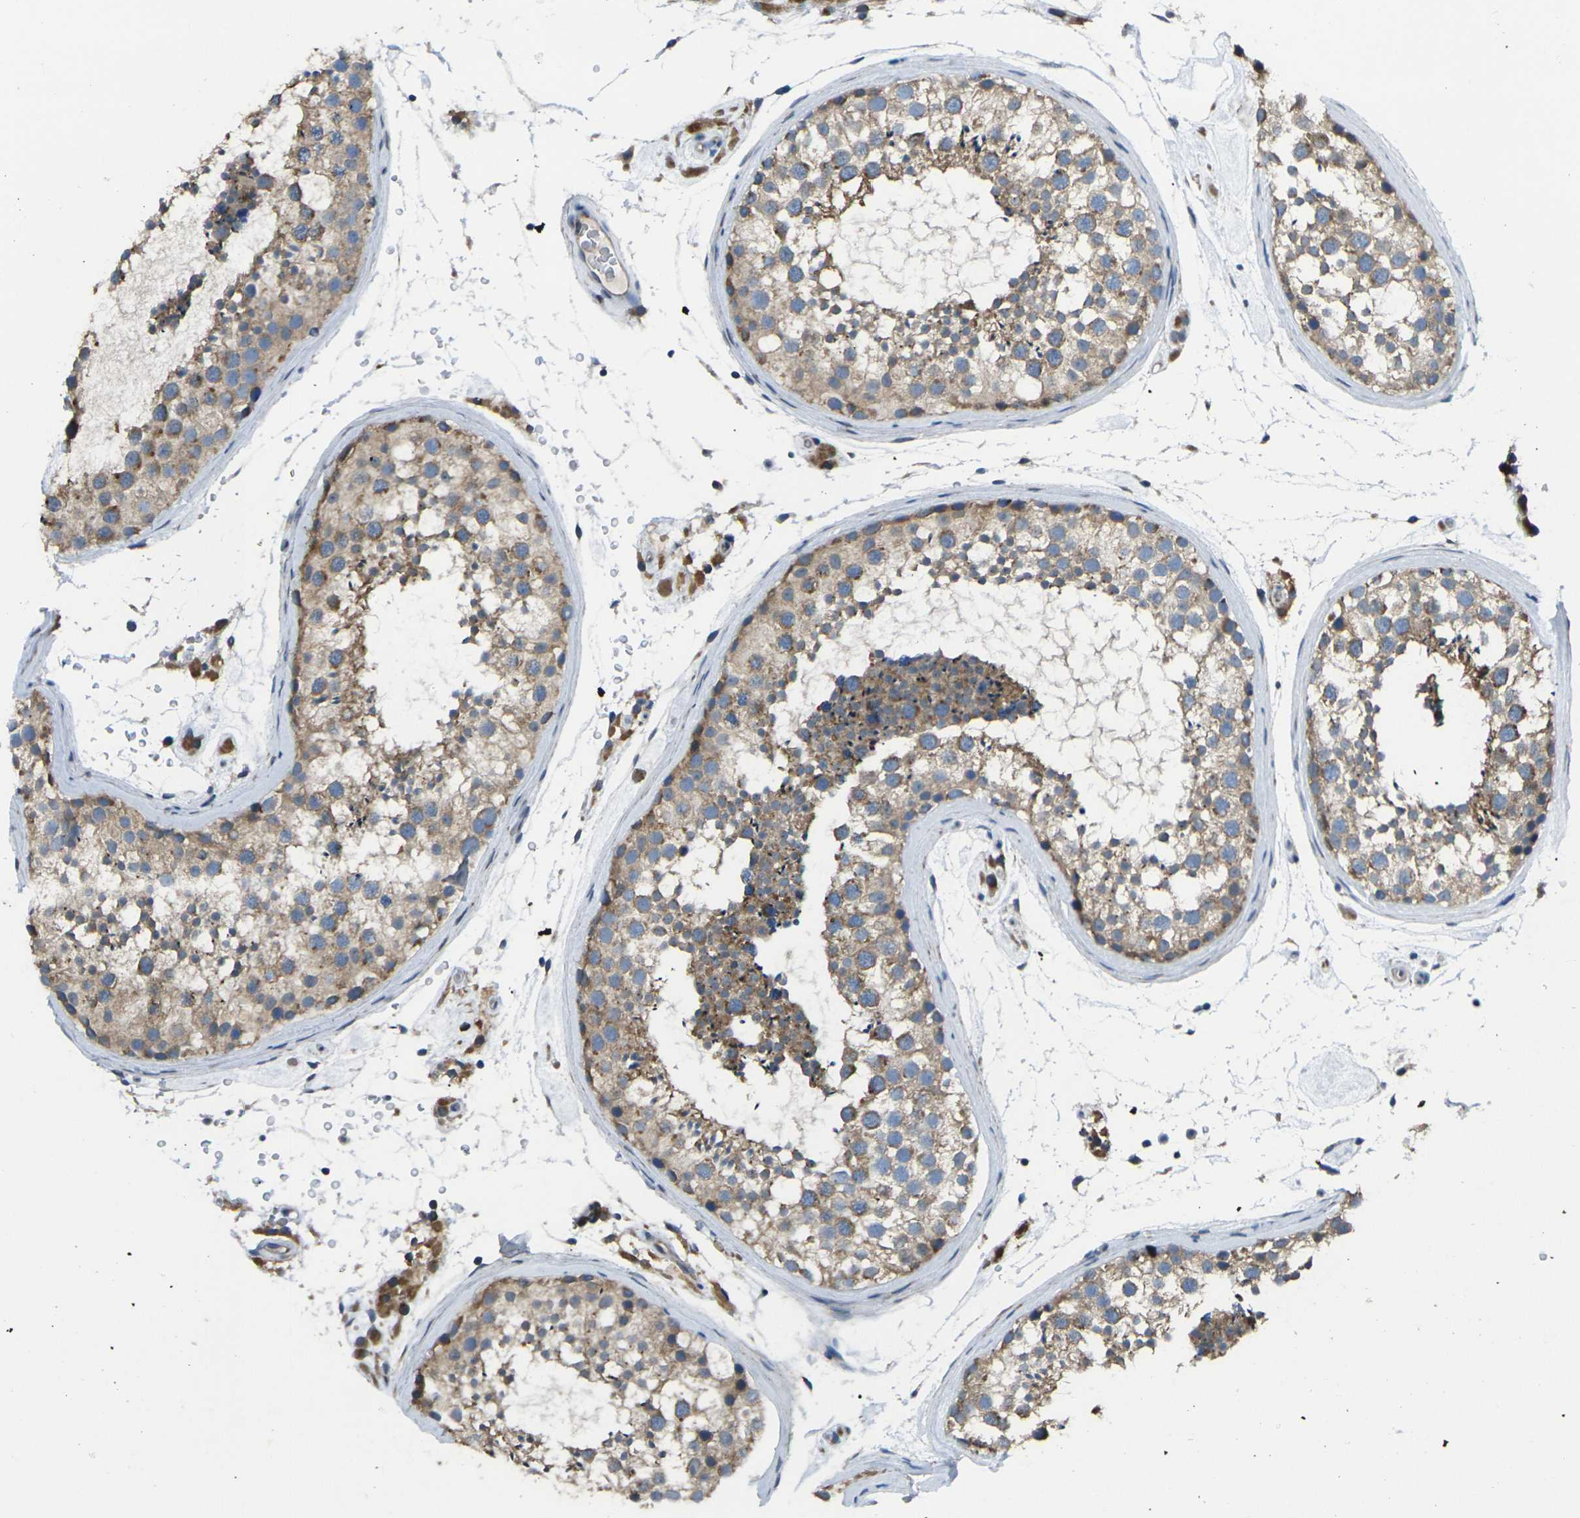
{"staining": {"intensity": "weak", "quantity": ">75%", "location": "cytoplasmic/membranous"}, "tissue": "testis", "cell_type": "Cells in seminiferous ducts", "image_type": "normal", "snomed": [{"axis": "morphology", "description": "Normal tissue, NOS"}, {"axis": "topography", "description": "Testis"}], "caption": "IHC of unremarkable human testis exhibits low levels of weak cytoplasmic/membranous staining in approximately >75% of cells in seminiferous ducts.", "gene": "TMEM120B", "patient": {"sex": "male", "age": 46}}